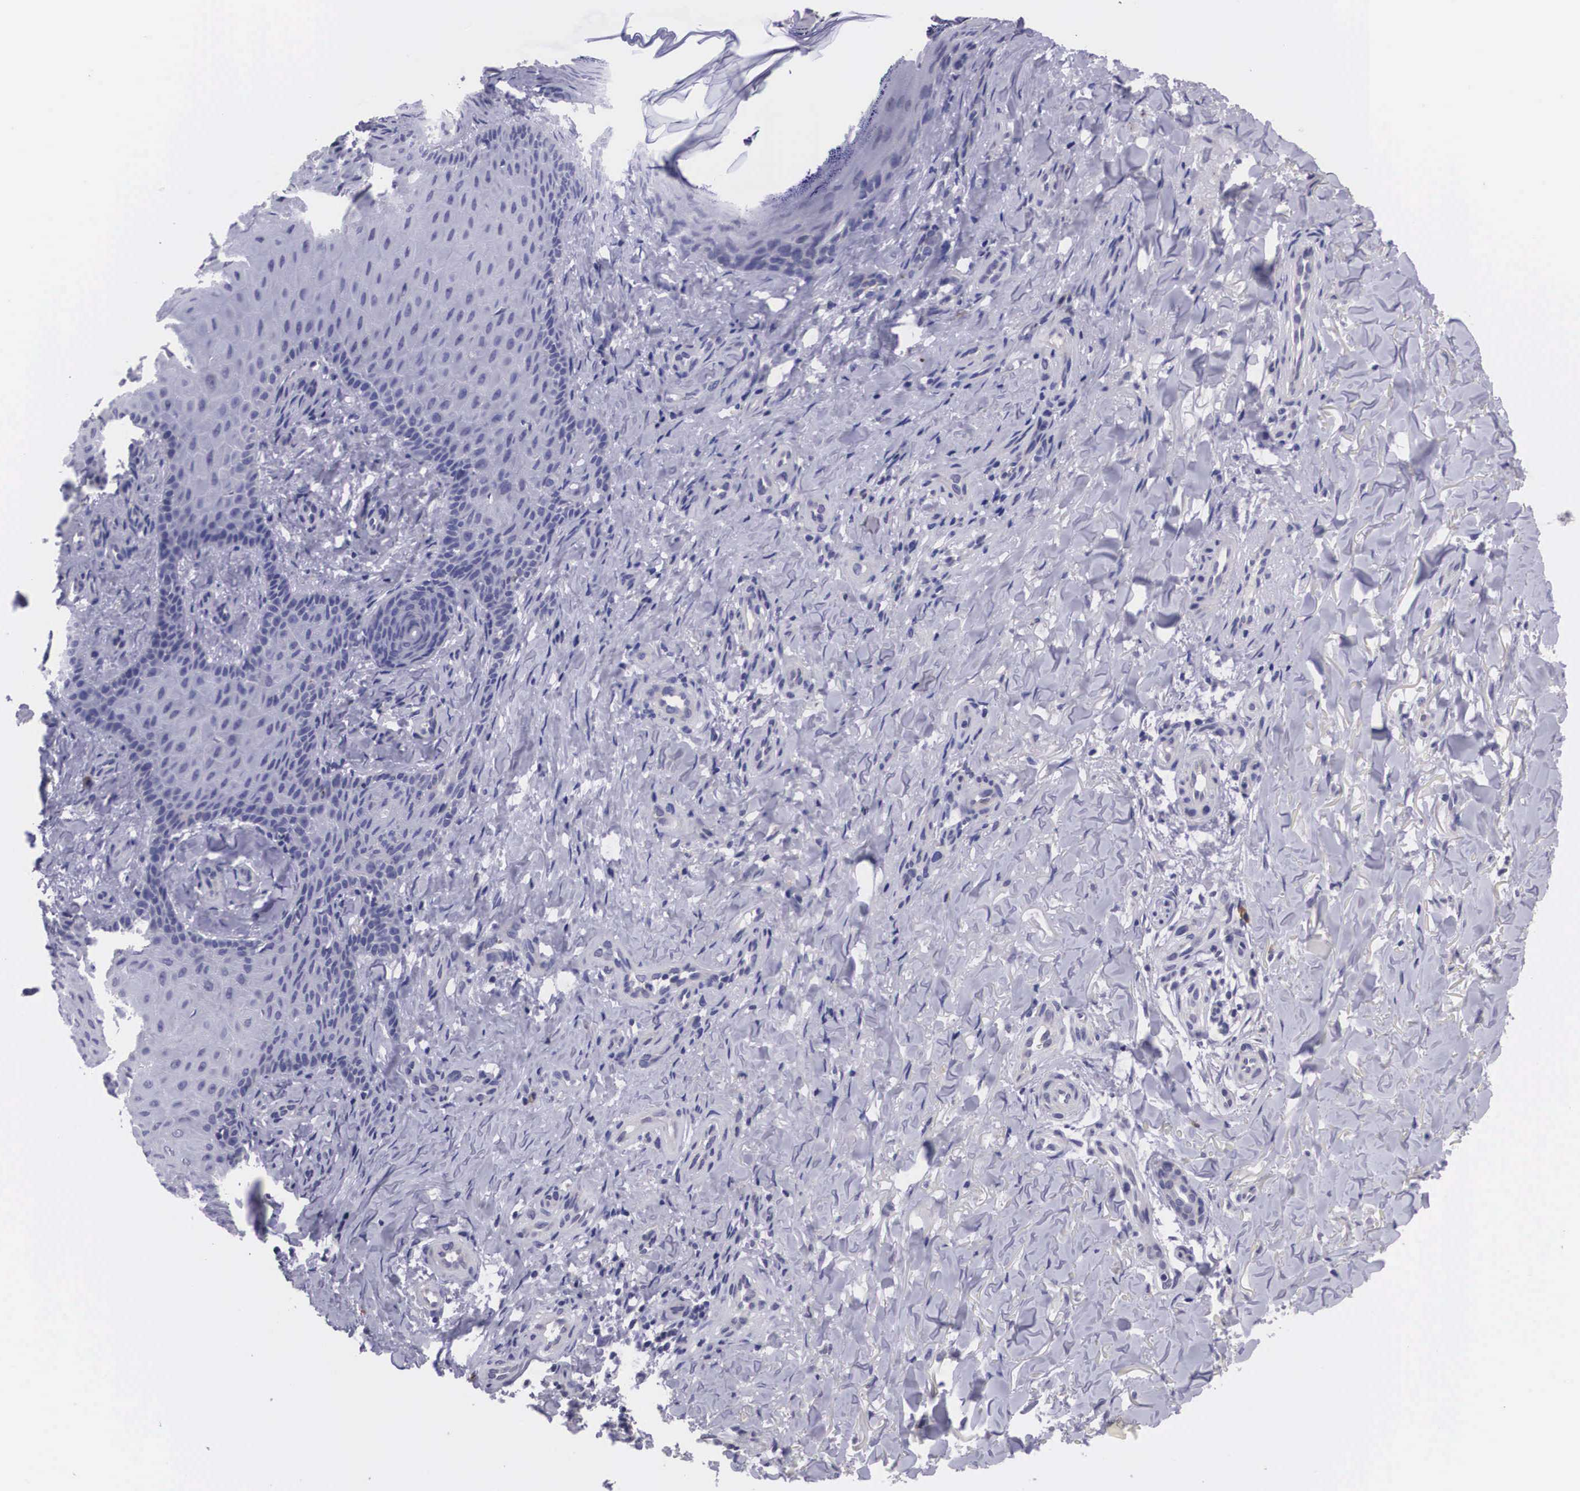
{"staining": {"intensity": "negative", "quantity": "none", "location": "none"}, "tissue": "skin cancer", "cell_type": "Tumor cells", "image_type": "cancer", "snomed": [{"axis": "morphology", "description": "Normal tissue, NOS"}, {"axis": "morphology", "description": "Basal cell carcinoma"}, {"axis": "topography", "description": "Skin"}], "caption": "IHC image of skin basal cell carcinoma stained for a protein (brown), which displays no staining in tumor cells.", "gene": "CRELD2", "patient": {"sex": "male", "age": 81}}